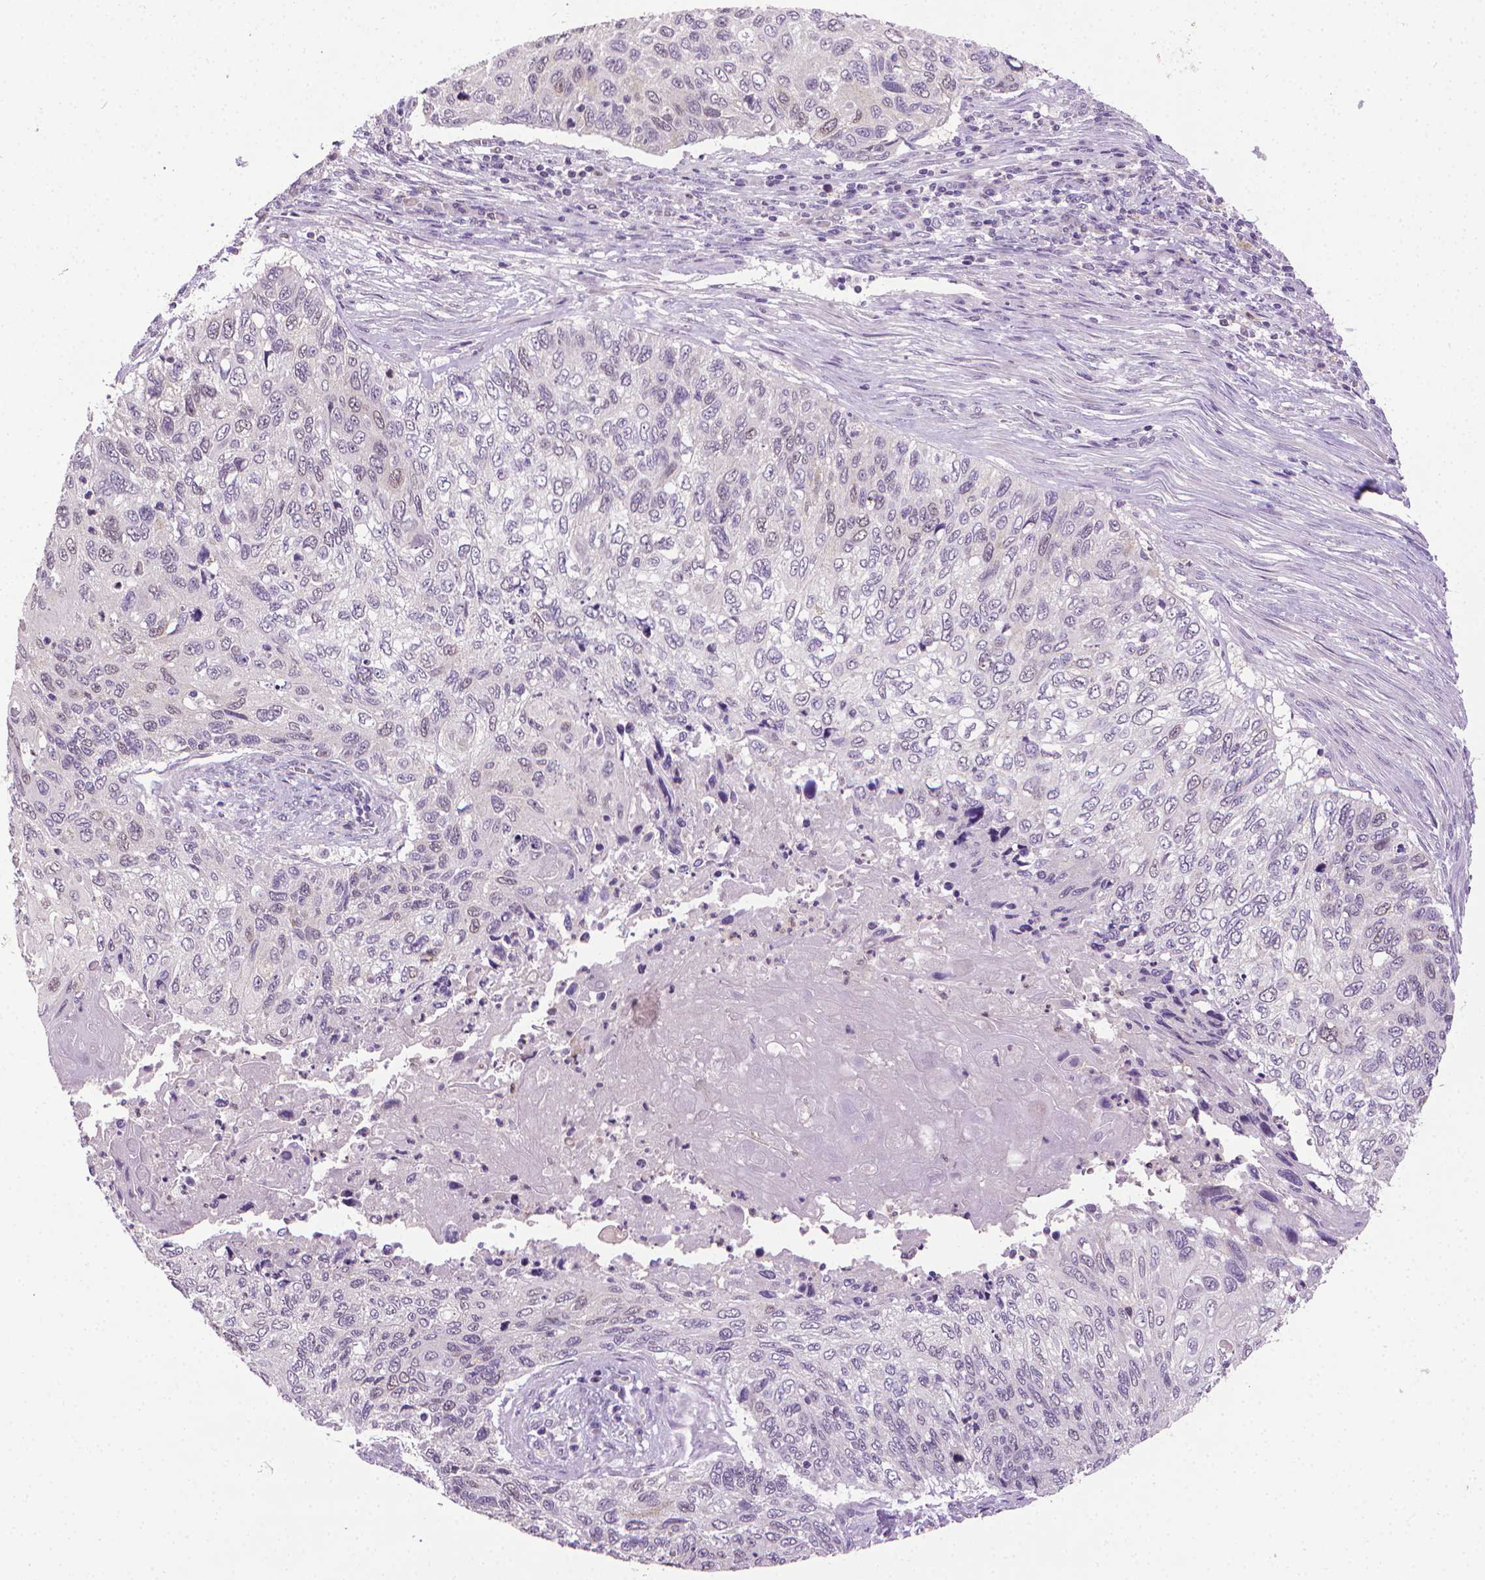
{"staining": {"intensity": "negative", "quantity": "none", "location": "none"}, "tissue": "cervical cancer", "cell_type": "Tumor cells", "image_type": "cancer", "snomed": [{"axis": "morphology", "description": "Squamous cell carcinoma, NOS"}, {"axis": "topography", "description": "Cervix"}], "caption": "An IHC image of cervical squamous cell carcinoma is shown. There is no staining in tumor cells of cervical squamous cell carcinoma.", "gene": "CDKN2D", "patient": {"sex": "female", "age": 70}}